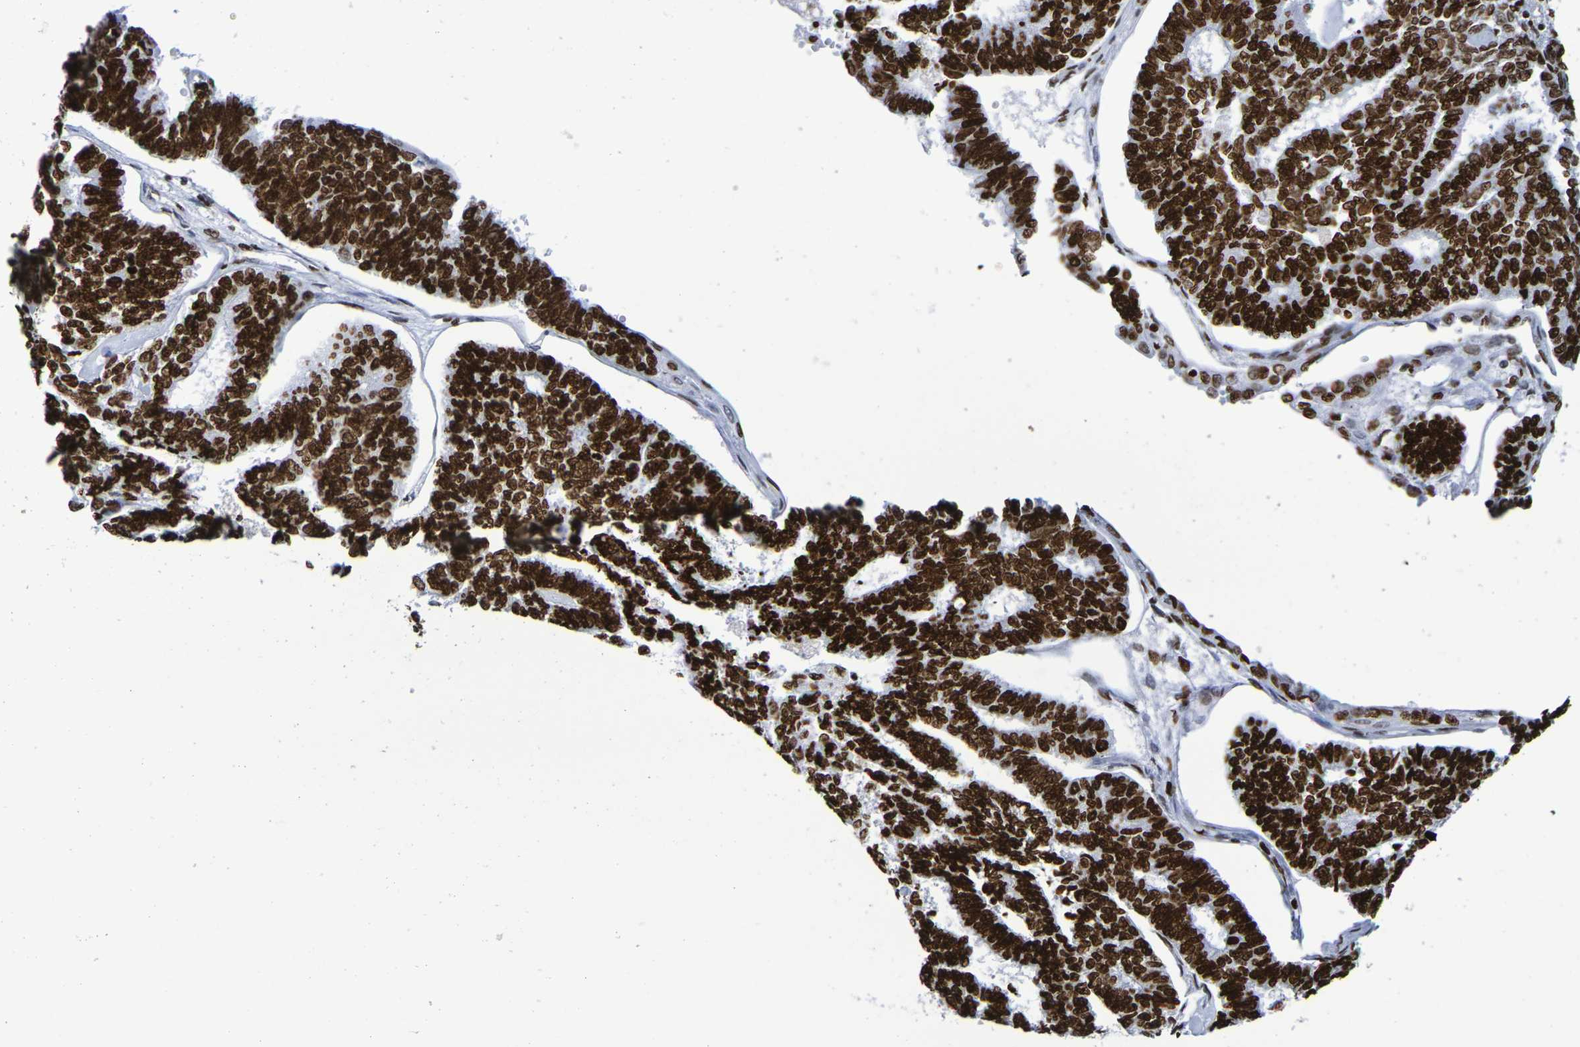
{"staining": {"intensity": "strong", "quantity": ">75%", "location": "nuclear"}, "tissue": "endometrial cancer", "cell_type": "Tumor cells", "image_type": "cancer", "snomed": [{"axis": "morphology", "description": "Adenocarcinoma, NOS"}, {"axis": "topography", "description": "Endometrium"}], "caption": "The image exhibits immunohistochemical staining of endometrial adenocarcinoma. There is strong nuclear expression is appreciated in about >75% of tumor cells.", "gene": "H1-5", "patient": {"sex": "female", "age": 70}}